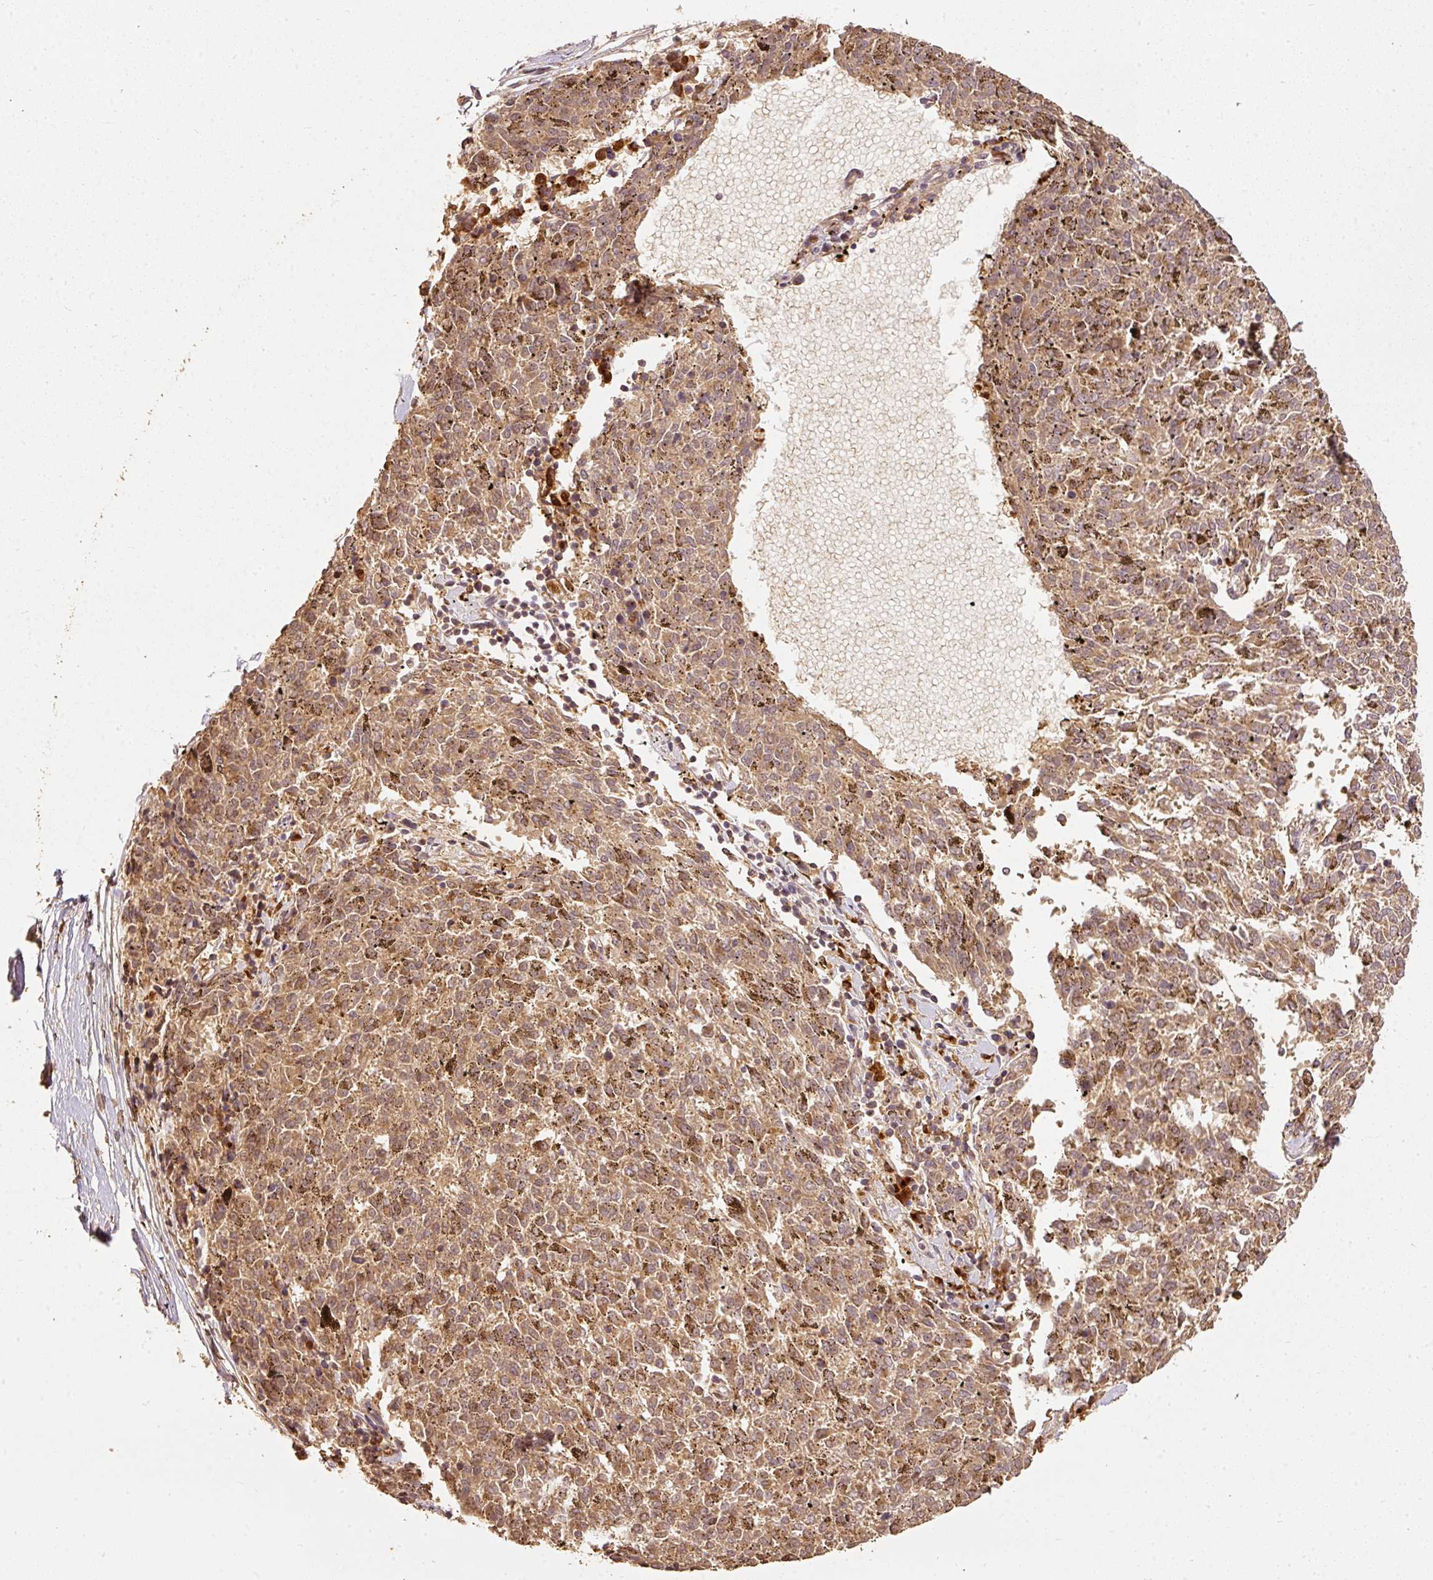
{"staining": {"intensity": "strong", "quantity": ">75%", "location": "cytoplasmic/membranous"}, "tissue": "melanoma", "cell_type": "Tumor cells", "image_type": "cancer", "snomed": [{"axis": "morphology", "description": "Malignant melanoma, NOS"}, {"axis": "topography", "description": "Skin"}], "caption": "A high-resolution micrograph shows IHC staining of melanoma, which reveals strong cytoplasmic/membranous expression in about >75% of tumor cells.", "gene": "FUT8", "patient": {"sex": "female", "age": 72}}